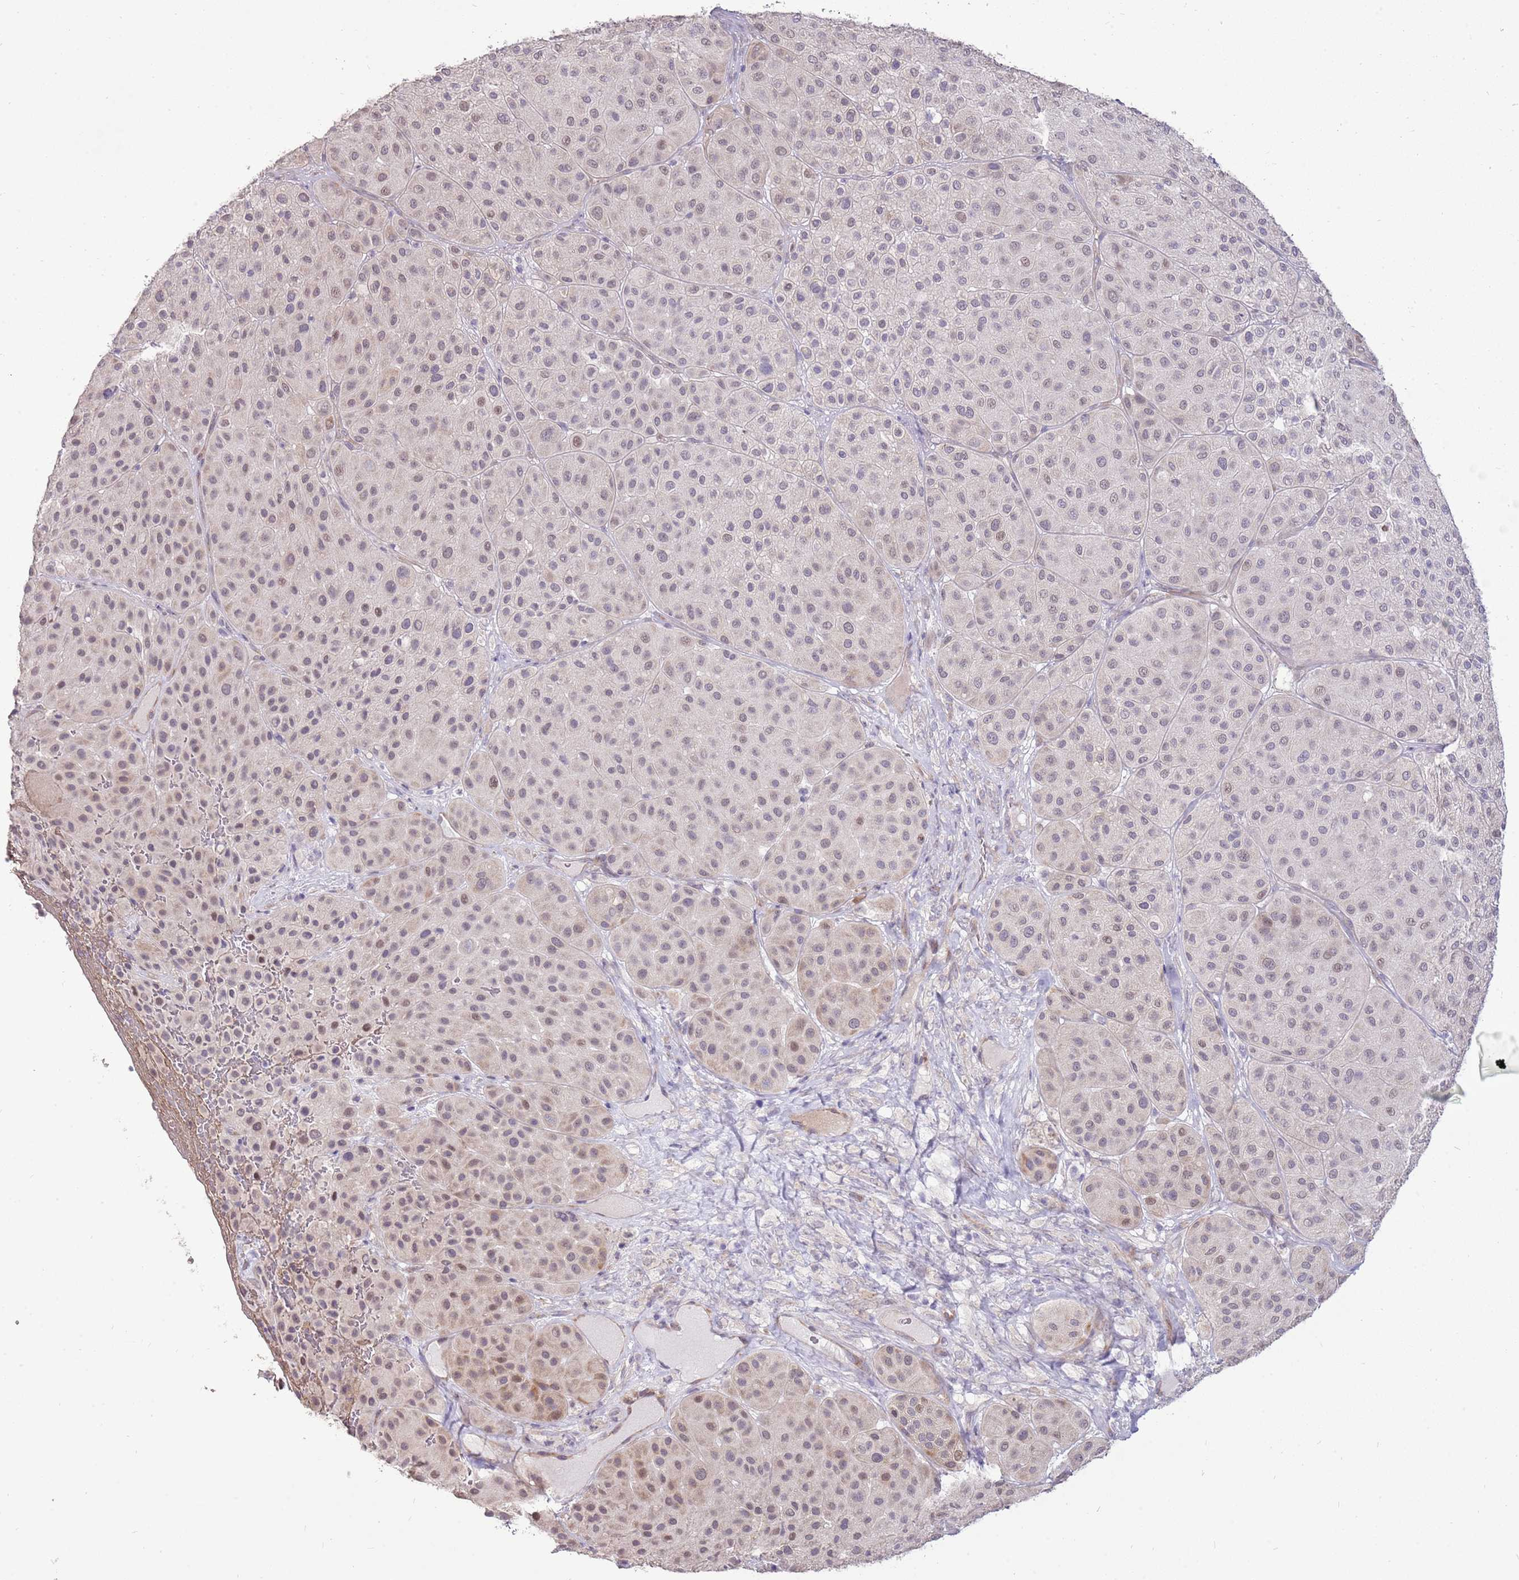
{"staining": {"intensity": "weak", "quantity": "<25%", "location": "cytoplasmic/membranous"}, "tissue": "melanoma", "cell_type": "Tumor cells", "image_type": "cancer", "snomed": [{"axis": "morphology", "description": "Malignant melanoma, Metastatic site"}, {"axis": "topography", "description": "Smooth muscle"}], "caption": "Immunohistochemistry (IHC) image of neoplastic tissue: human malignant melanoma (metastatic site) stained with DAB reveals no significant protein staining in tumor cells. (DAB immunohistochemistry (IHC) visualized using brightfield microscopy, high magnification).", "gene": "UGGT2", "patient": {"sex": "male", "age": 41}}